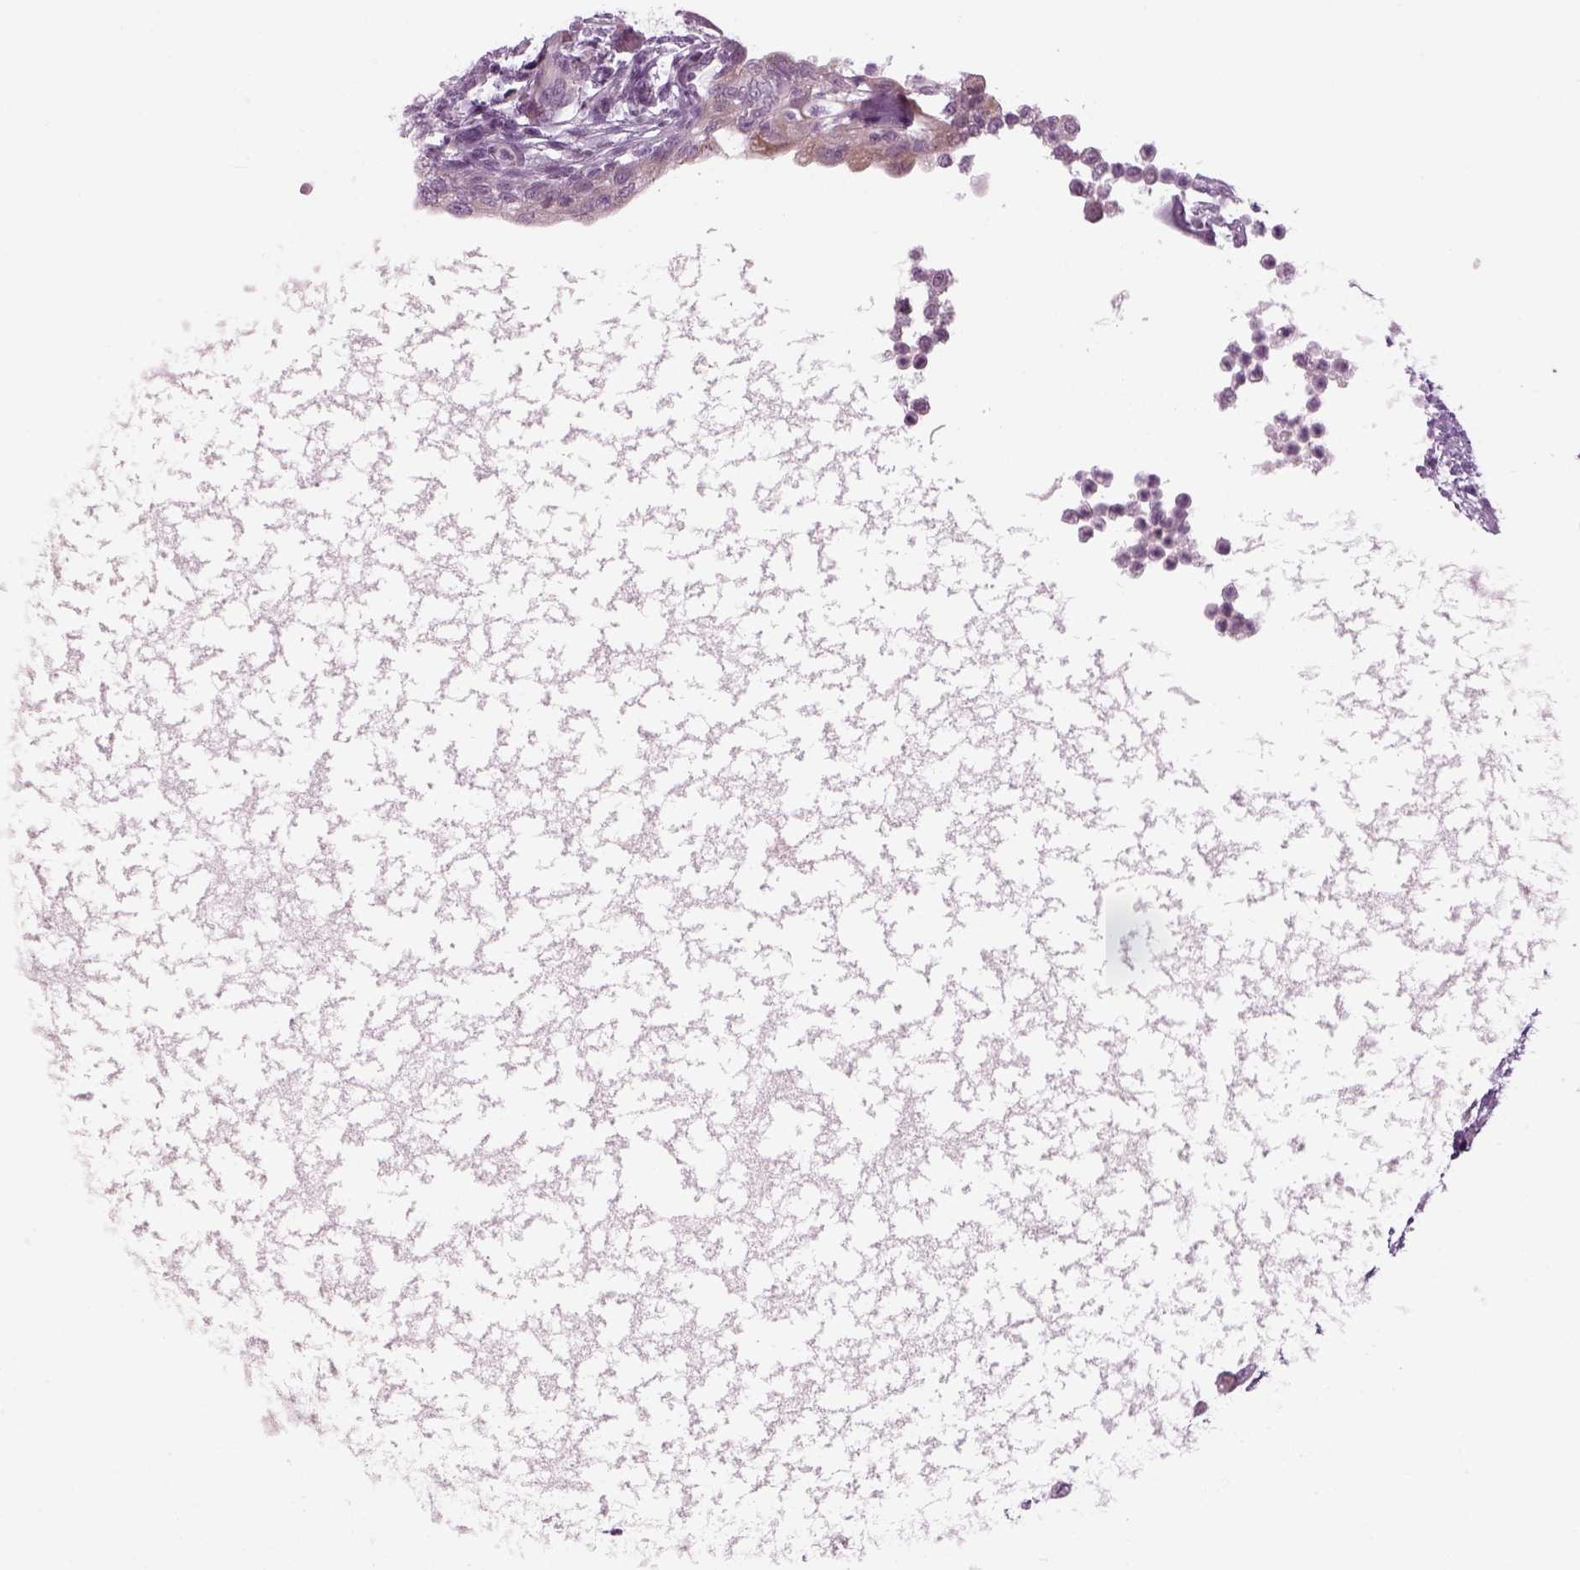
{"staining": {"intensity": "negative", "quantity": "none", "location": "none"}, "tissue": "testis cancer", "cell_type": "Tumor cells", "image_type": "cancer", "snomed": [{"axis": "morphology", "description": "Carcinoma, Embryonal, NOS"}, {"axis": "topography", "description": "Testis"}], "caption": "High magnification brightfield microscopy of testis cancer (embryonal carcinoma) stained with DAB (3,3'-diaminobenzidine) (brown) and counterstained with hematoxylin (blue): tumor cells show no significant staining.", "gene": "LRRIQ3", "patient": {"sex": "male", "age": 26}}